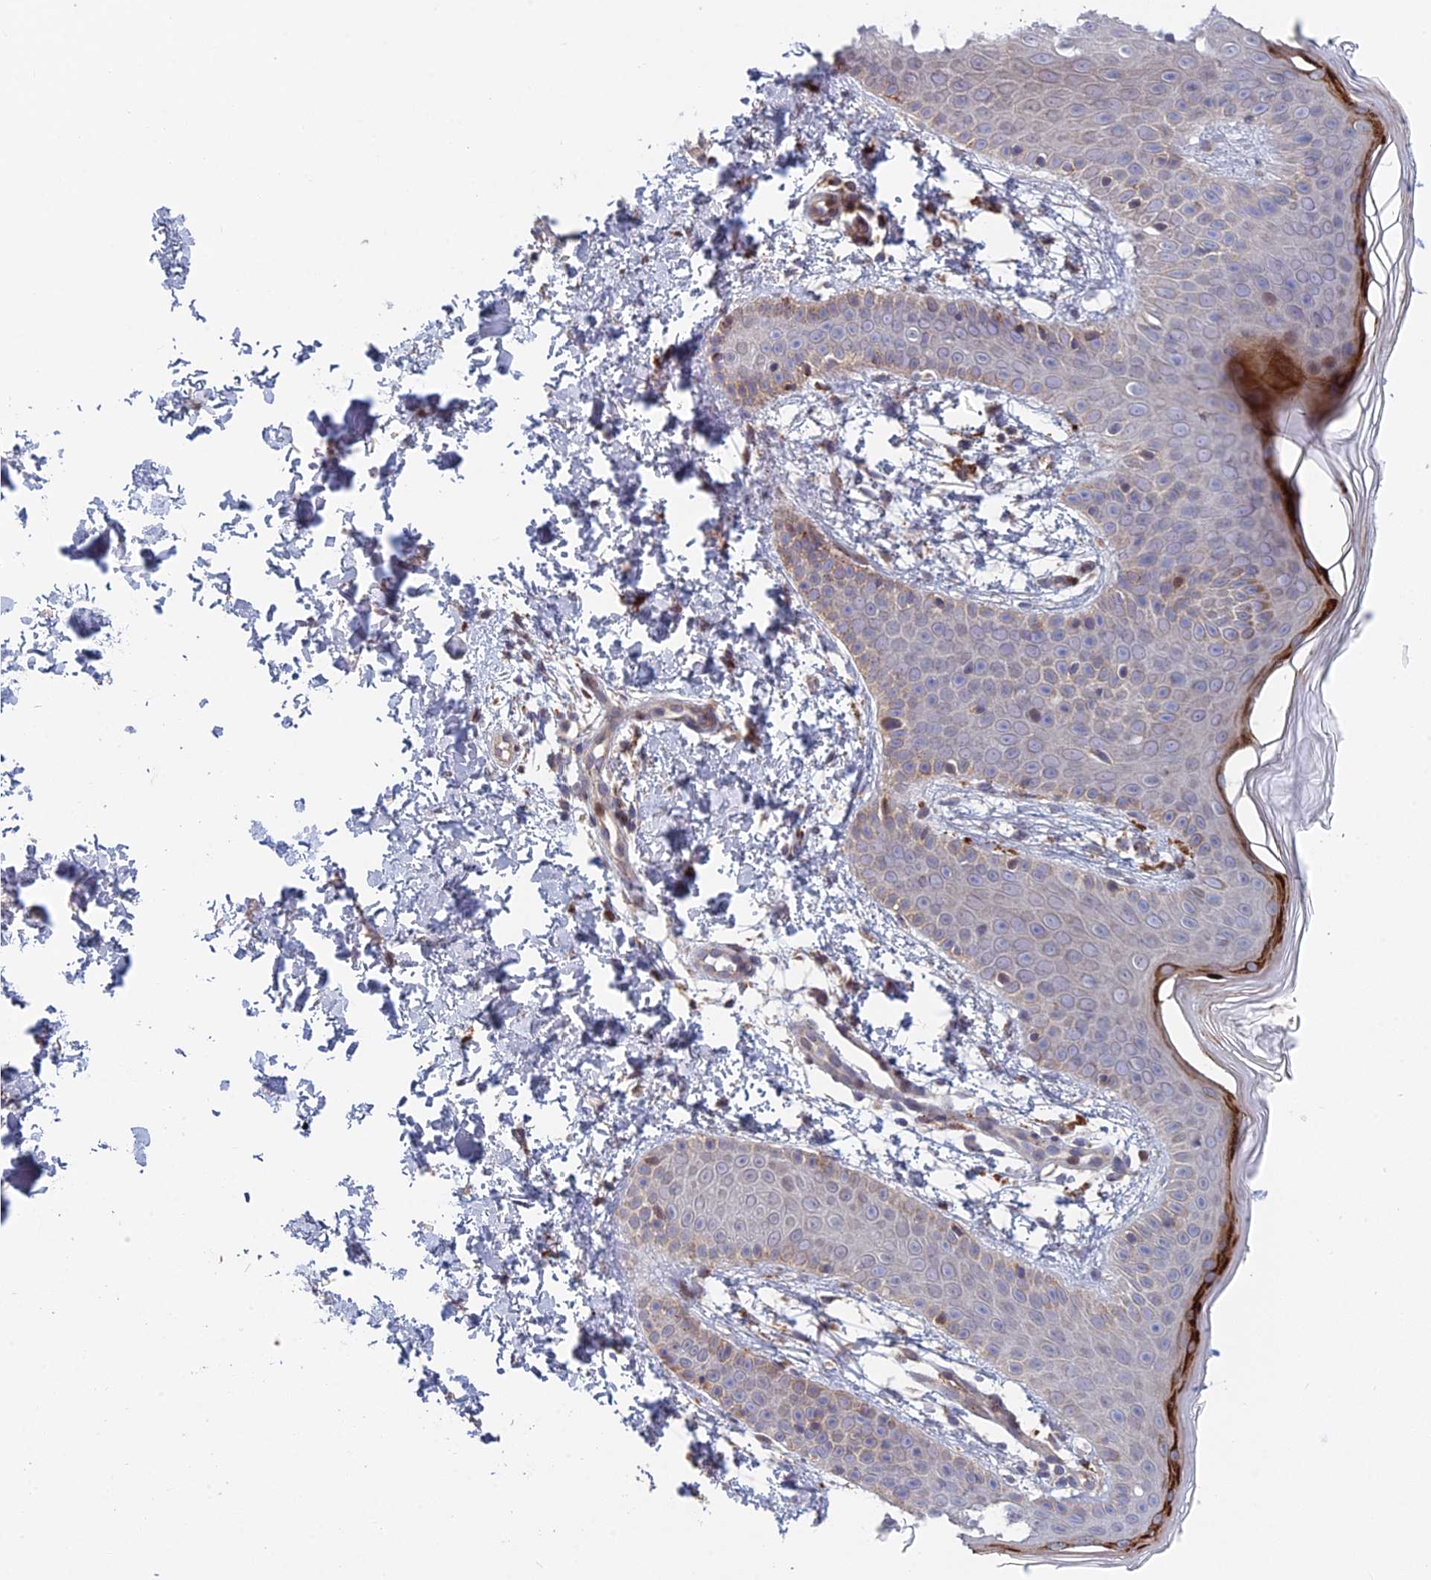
{"staining": {"intensity": "weak", "quantity": "25%-75%", "location": "cytoplasmic/membranous"}, "tissue": "skin", "cell_type": "Fibroblasts", "image_type": "normal", "snomed": [{"axis": "morphology", "description": "Normal tissue, NOS"}, {"axis": "topography", "description": "Skin"}], "caption": "Immunohistochemical staining of benign human skin shows 25%-75% levels of weak cytoplasmic/membranous protein positivity in approximately 25%-75% of fibroblasts. The staining was performed using DAB, with brown indicating positive protein expression. Nuclei are stained blue with hematoxylin.", "gene": "FOXS1", "patient": {"sex": "male", "age": 36}}